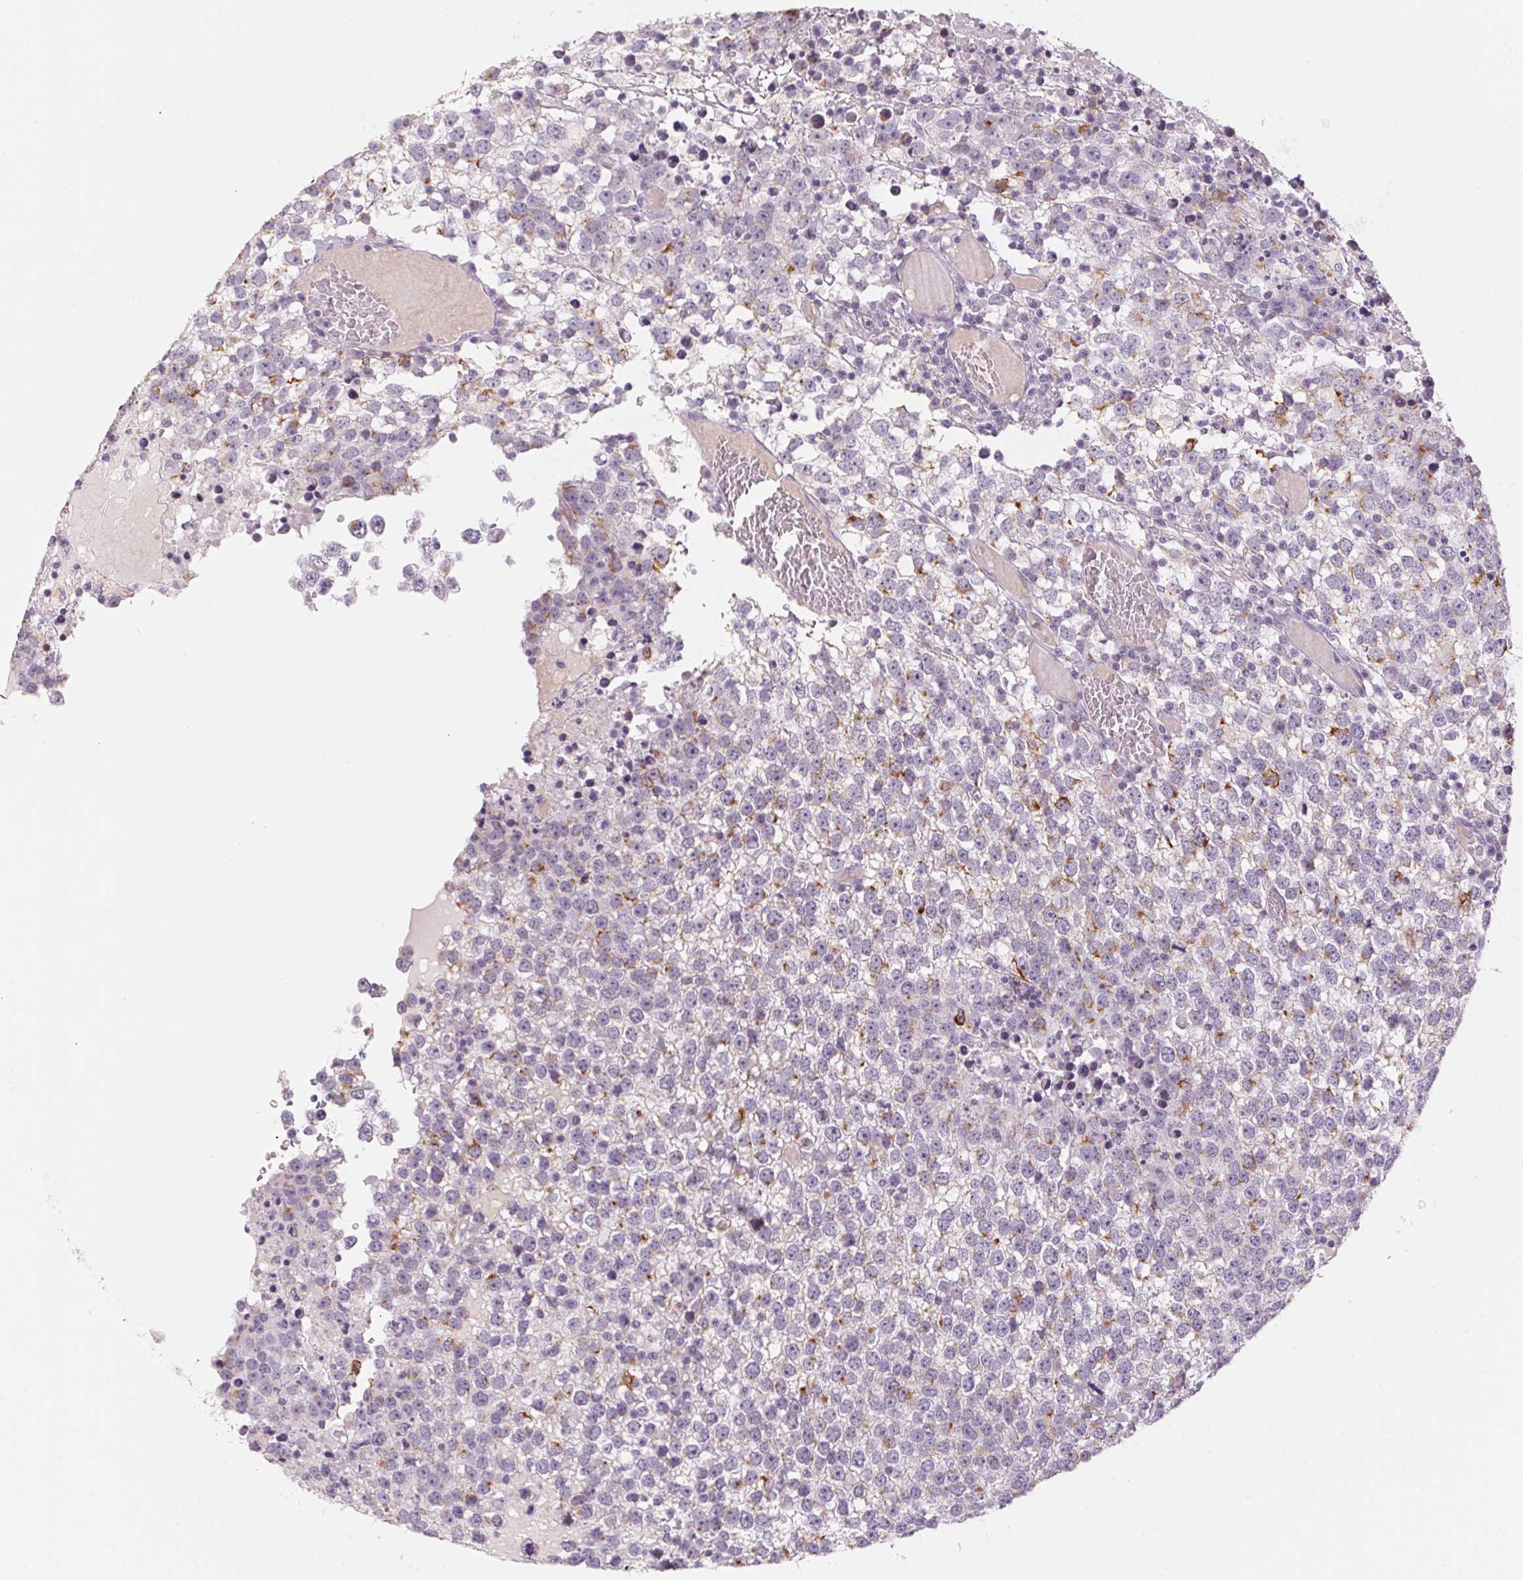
{"staining": {"intensity": "moderate", "quantity": "<25%", "location": "cytoplasmic/membranous"}, "tissue": "testis cancer", "cell_type": "Tumor cells", "image_type": "cancer", "snomed": [{"axis": "morphology", "description": "Seminoma, NOS"}, {"axis": "topography", "description": "Testis"}], "caption": "Seminoma (testis) was stained to show a protein in brown. There is low levels of moderate cytoplasmic/membranous expression in approximately <25% of tumor cells. (Stains: DAB (3,3'-diaminobenzidine) in brown, nuclei in blue, Microscopy: brightfield microscopy at high magnification).", "gene": "PRPH", "patient": {"sex": "male", "age": 65}}